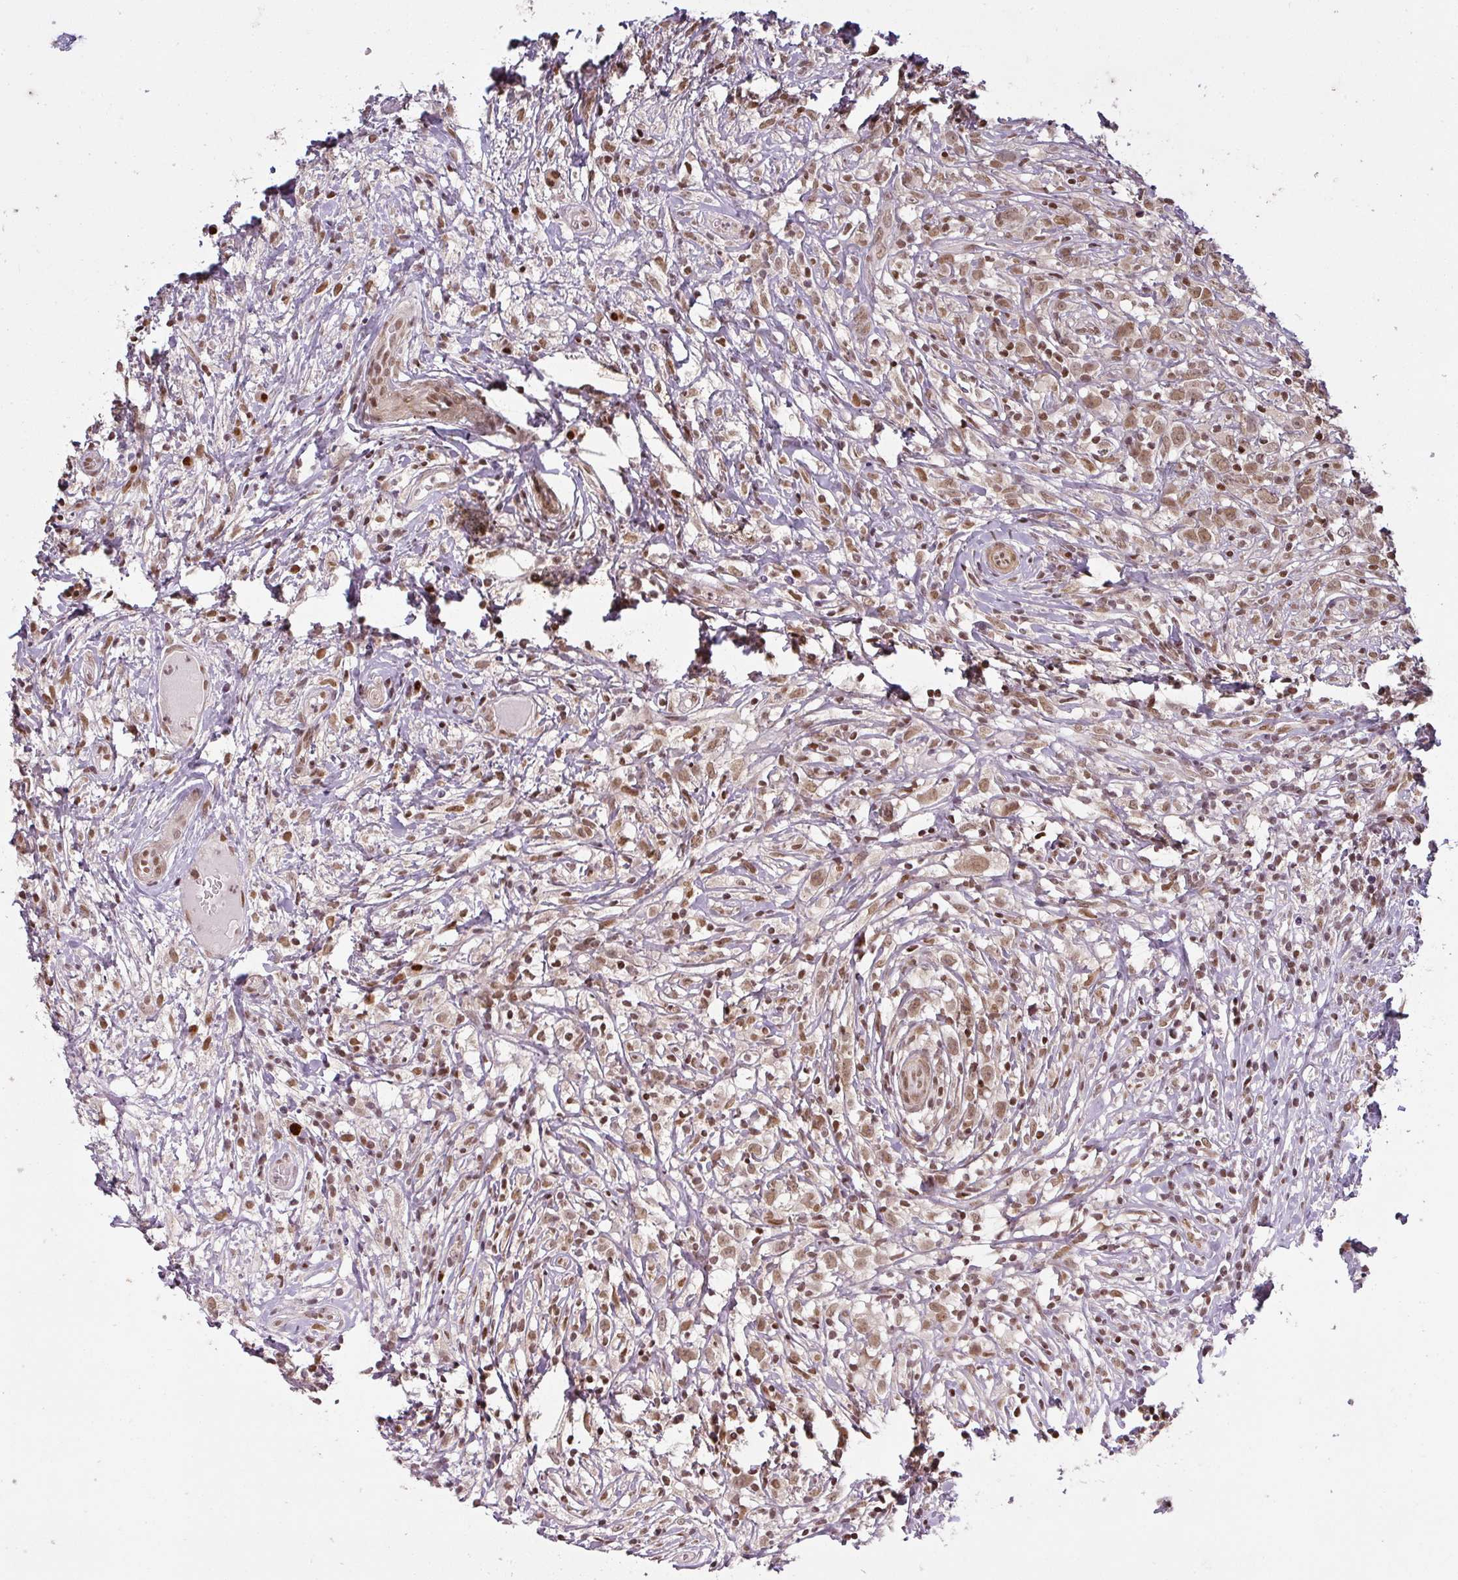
{"staining": {"intensity": "moderate", "quantity": ">75%", "location": "nuclear"}, "tissue": "lymphoma", "cell_type": "Tumor cells", "image_type": "cancer", "snomed": [{"axis": "morphology", "description": "Hodgkin's disease, NOS"}, {"axis": "topography", "description": "No Tissue"}], "caption": "Protein expression analysis of lymphoma exhibits moderate nuclear staining in about >75% of tumor cells.", "gene": "GPRIN2", "patient": {"sex": "female", "age": 21}}